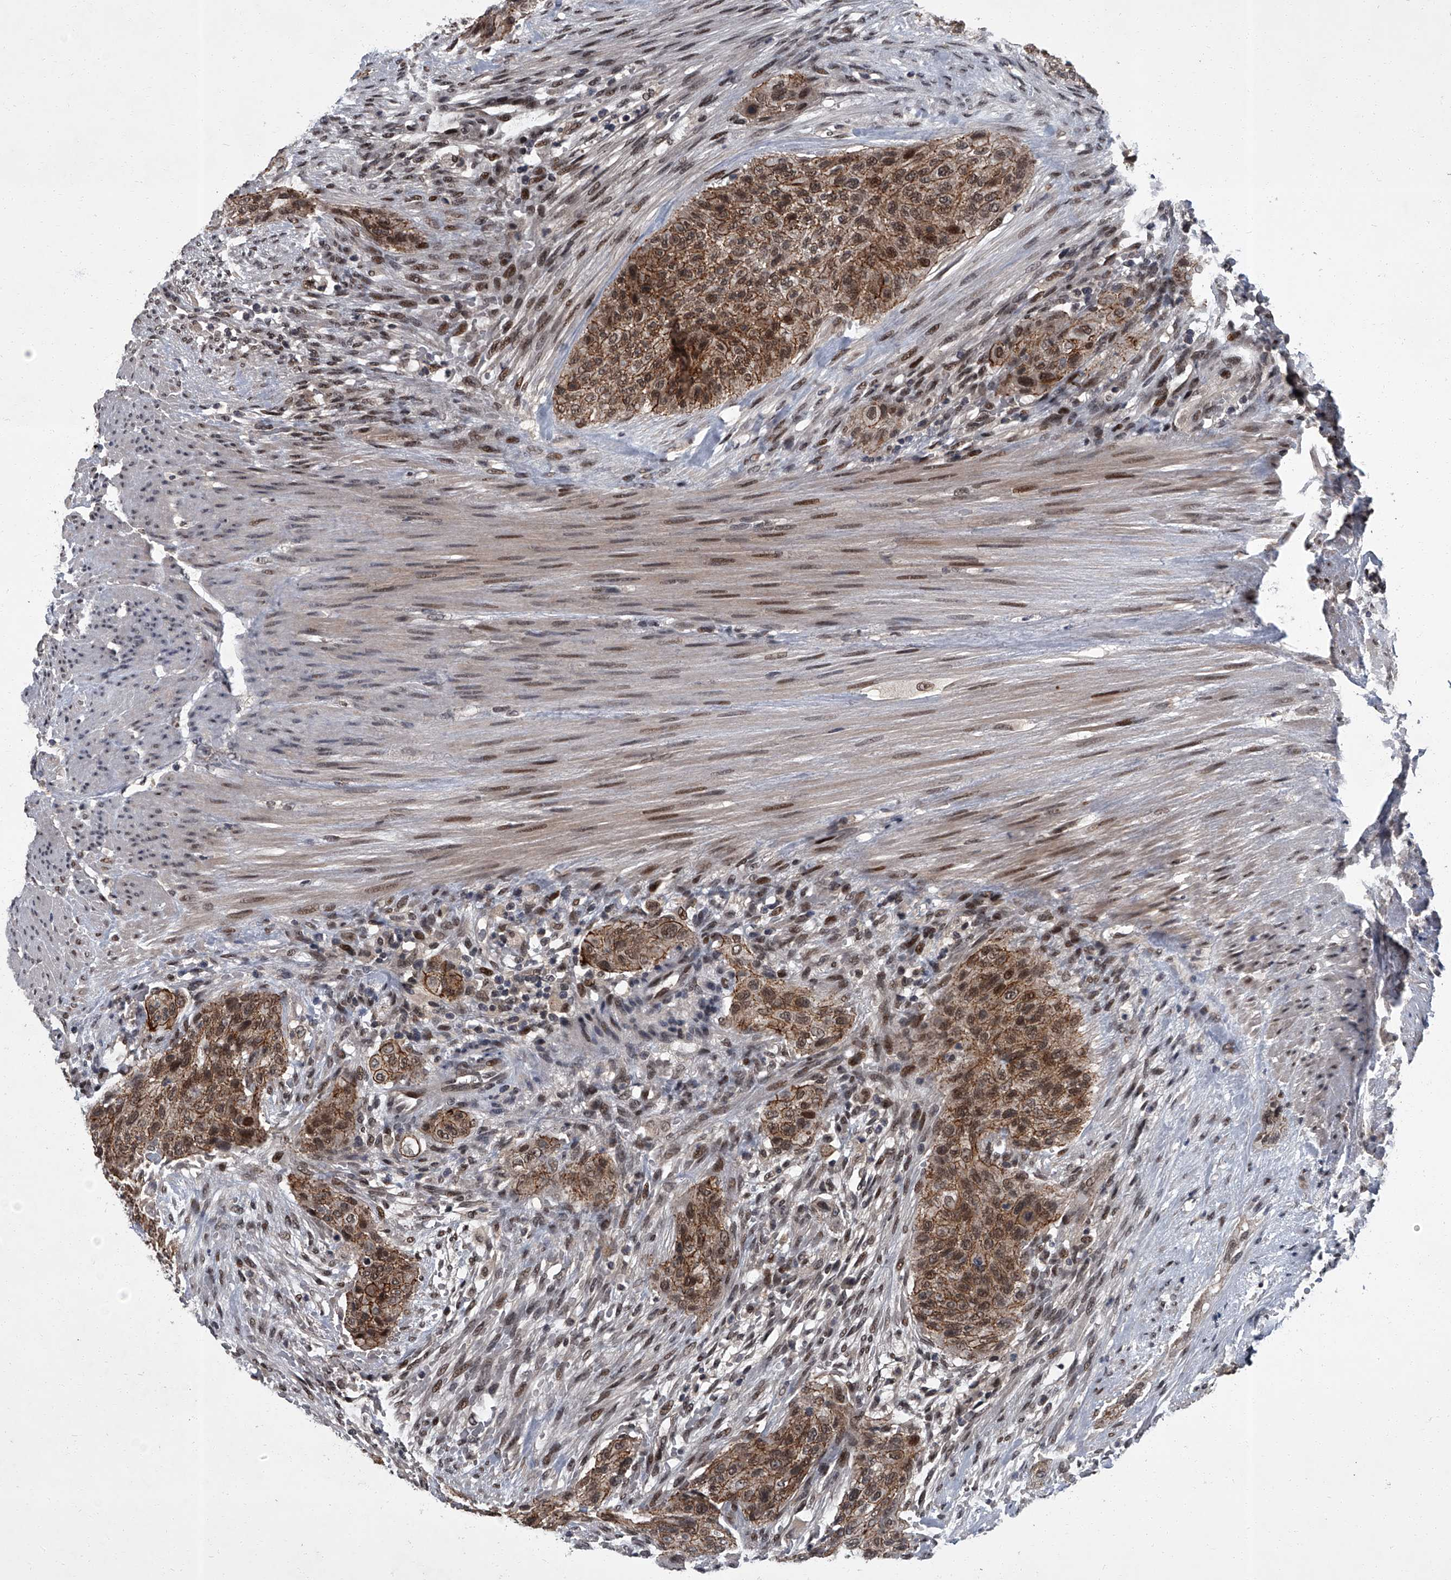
{"staining": {"intensity": "moderate", "quantity": ">75%", "location": "cytoplasmic/membranous,nuclear"}, "tissue": "urothelial cancer", "cell_type": "Tumor cells", "image_type": "cancer", "snomed": [{"axis": "morphology", "description": "Urothelial carcinoma, High grade"}, {"axis": "topography", "description": "Urinary bladder"}], "caption": "Urothelial cancer stained for a protein displays moderate cytoplasmic/membranous and nuclear positivity in tumor cells.", "gene": "ZNF518B", "patient": {"sex": "male", "age": 35}}